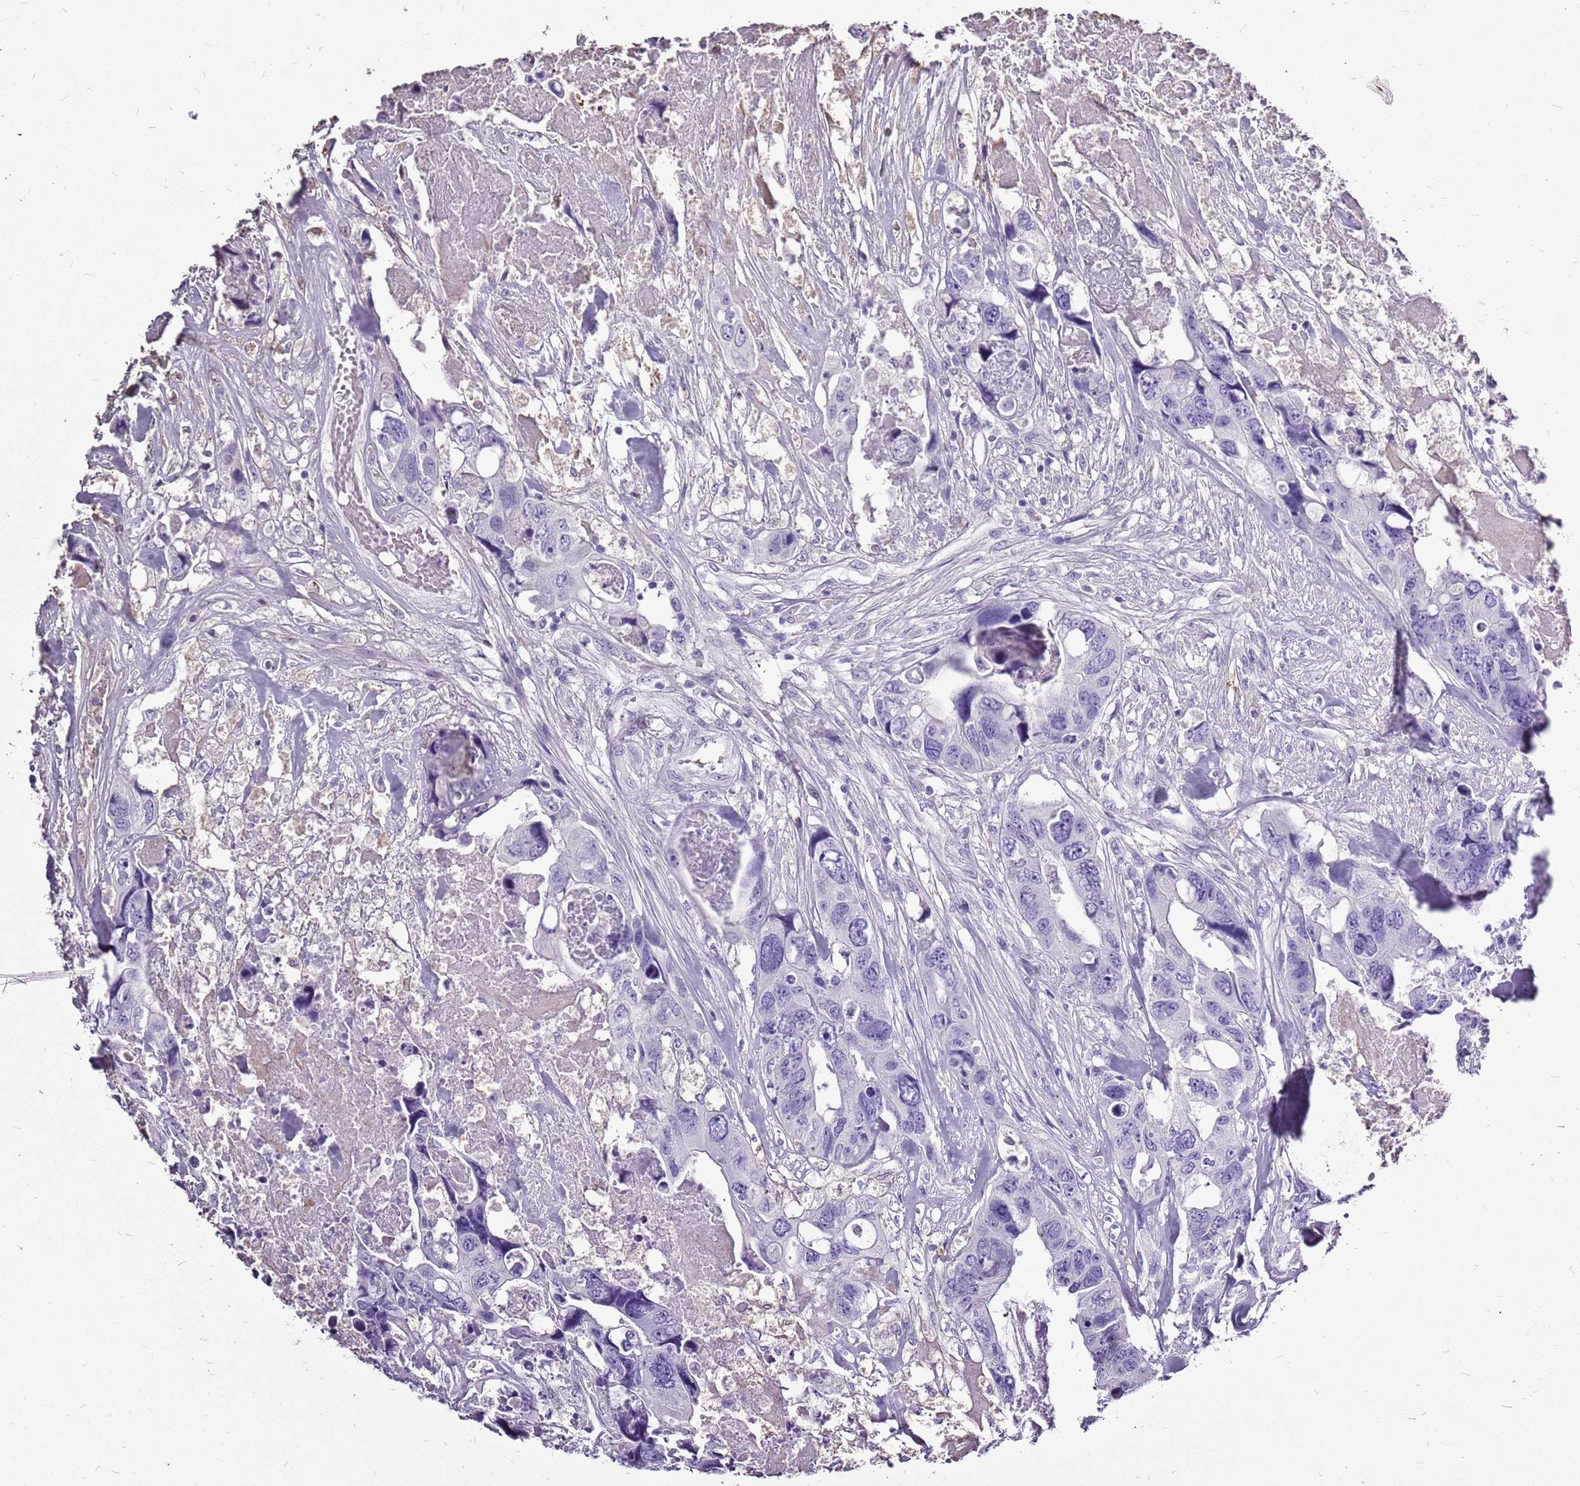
{"staining": {"intensity": "negative", "quantity": "none", "location": "none"}, "tissue": "colorectal cancer", "cell_type": "Tumor cells", "image_type": "cancer", "snomed": [{"axis": "morphology", "description": "Adenocarcinoma, NOS"}, {"axis": "topography", "description": "Rectum"}], "caption": "Tumor cells show no significant staining in colorectal adenocarcinoma. The staining was performed using DAB to visualize the protein expression in brown, while the nuclei were stained in blue with hematoxylin (Magnification: 20x).", "gene": "ACSS3", "patient": {"sex": "male", "age": 57}}